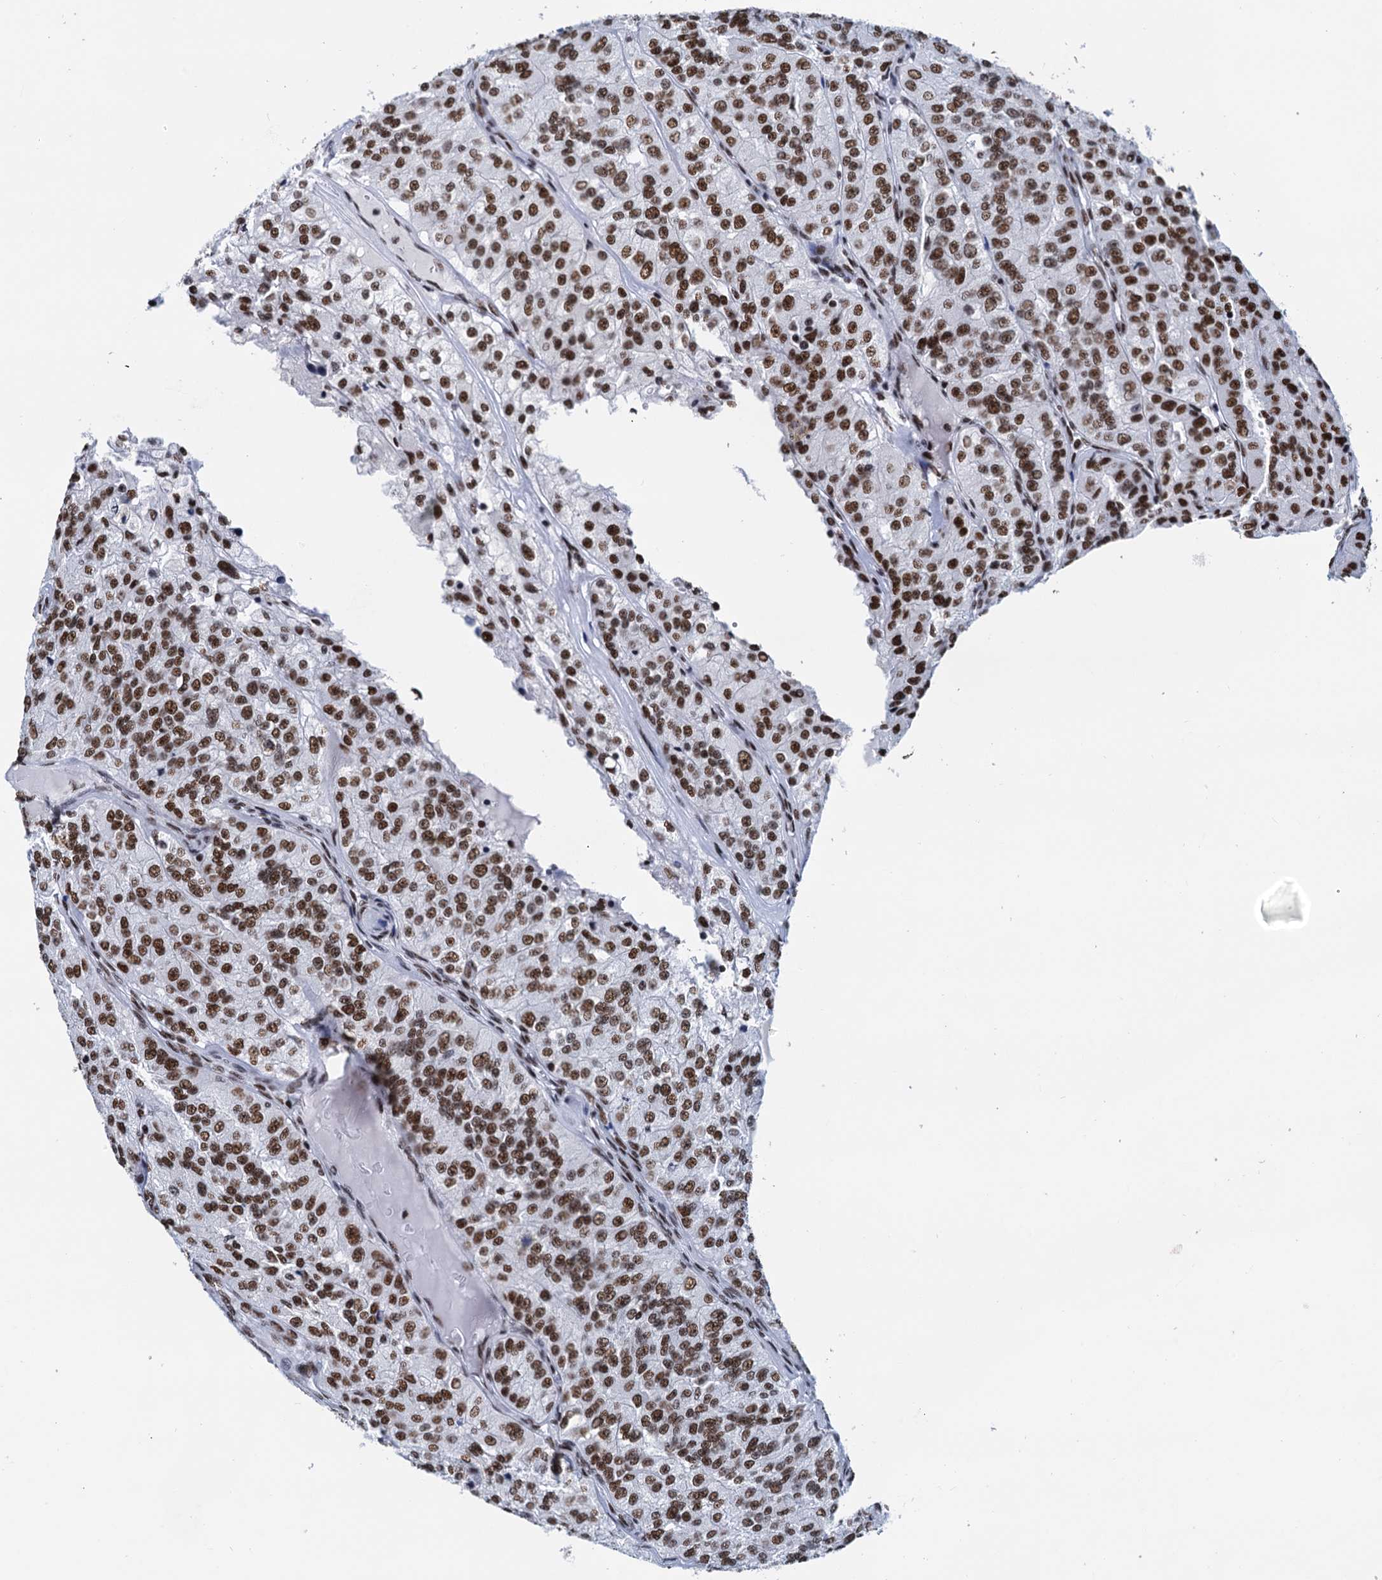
{"staining": {"intensity": "strong", "quantity": ">75%", "location": "nuclear"}, "tissue": "renal cancer", "cell_type": "Tumor cells", "image_type": "cancer", "snomed": [{"axis": "morphology", "description": "Adenocarcinoma, NOS"}, {"axis": "topography", "description": "Kidney"}], "caption": "Protein expression analysis of renal adenocarcinoma shows strong nuclear positivity in approximately >75% of tumor cells. The protein of interest is stained brown, and the nuclei are stained in blue (DAB IHC with brightfield microscopy, high magnification).", "gene": "SLTM", "patient": {"sex": "female", "age": 63}}